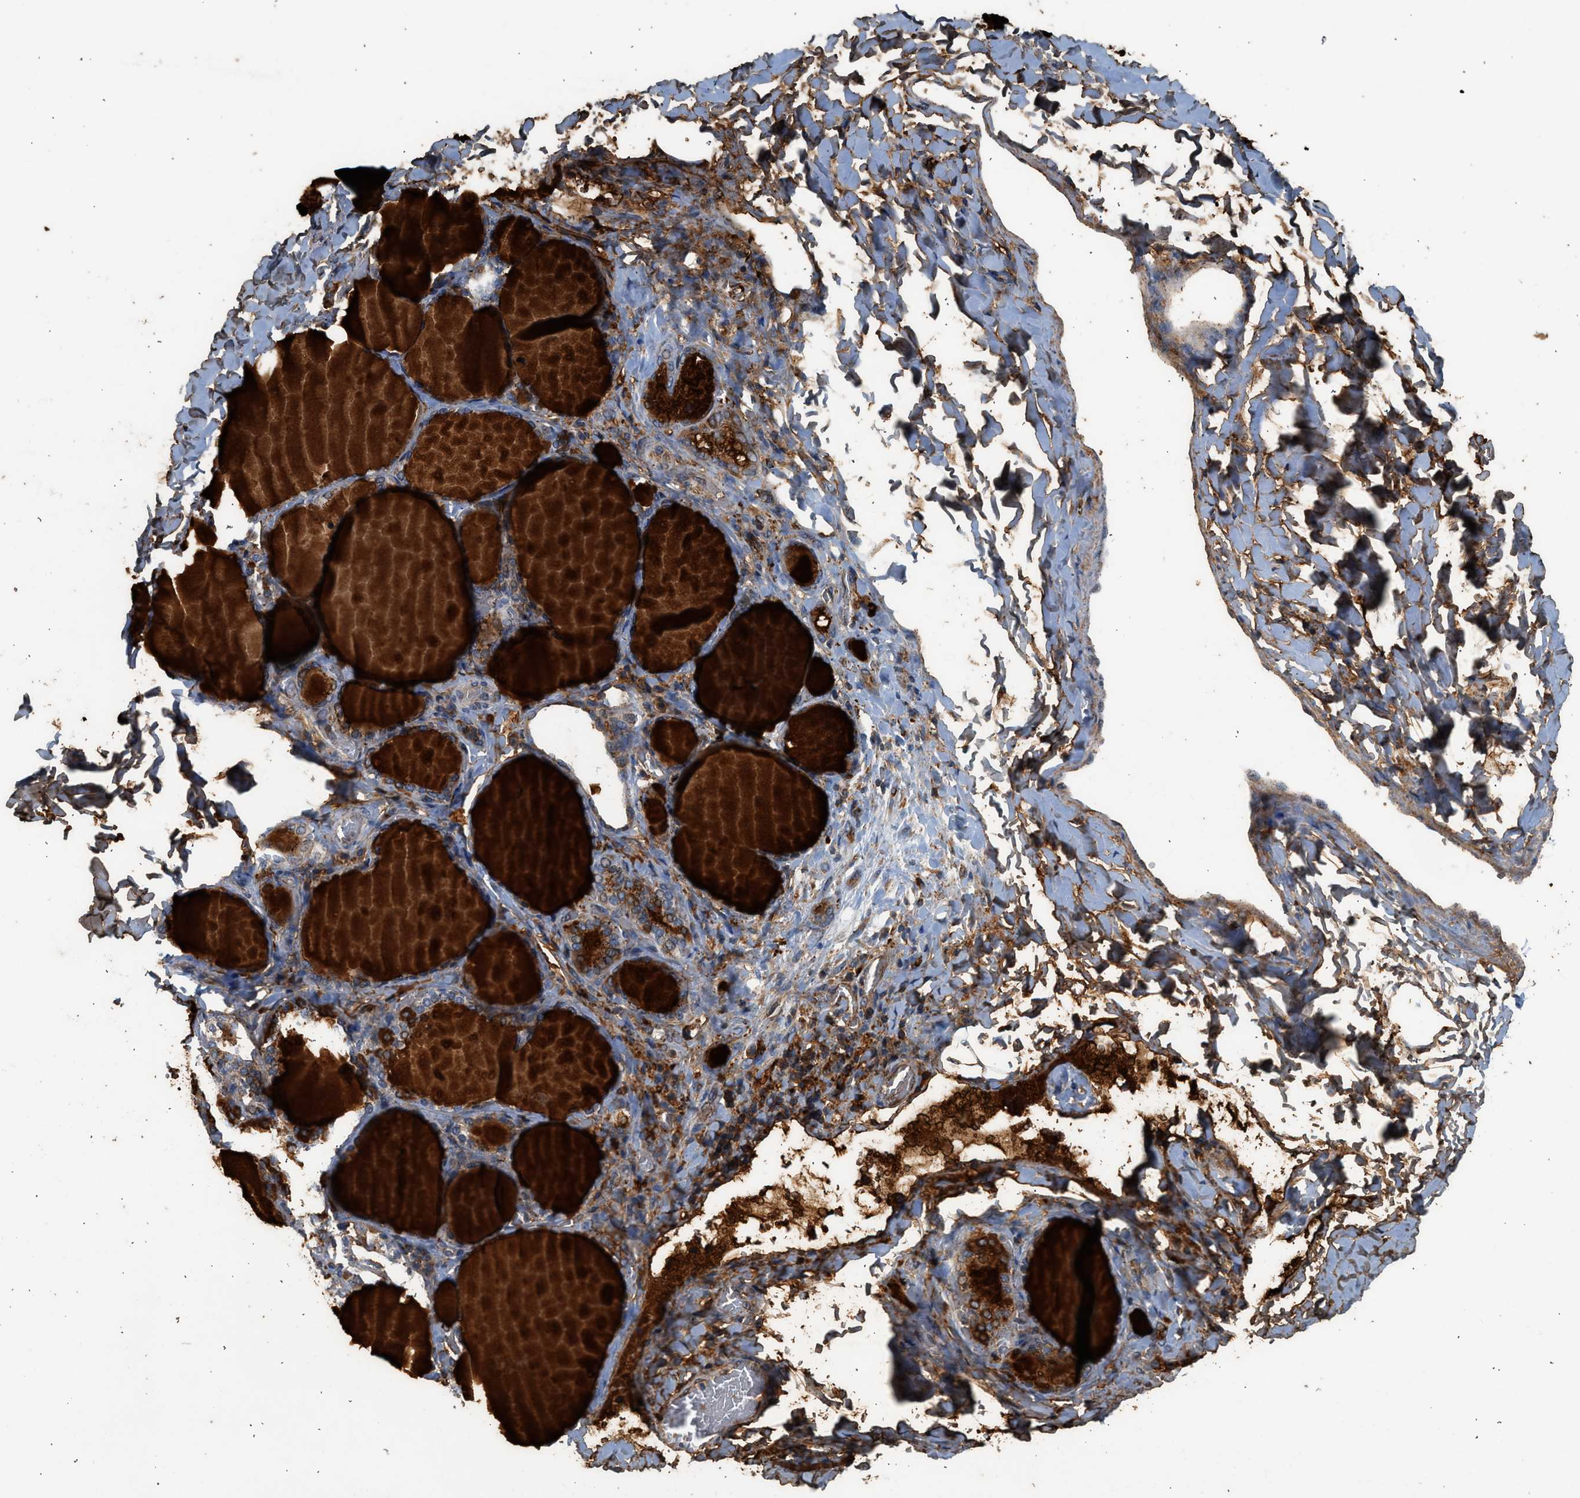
{"staining": {"intensity": "moderate", "quantity": "25%-75%", "location": "cytoplasmic/membranous"}, "tissue": "thyroid gland", "cell_type": "Glandular cells", "image_type": "normal", "snomed": [{"axis": "morphology", "description": "Normal tissue, NOS"}, {"axis": "morphology", "description": "Papillary adenocarcinoma, NOS"}, {"axis": "topography", "description": "Thyroid gland"}], "caption": "Immunohistochemistry (IHC) staining of unremarkable thyroid gland, which reveals medium levels of moderate cytoplasmic/membranous positivity in approximately 25%-75% of glandular cells indicating moderate cytoplasmic/membranous protein staining. The staining was performed using DAB (3,3'-diaminobenzidine) (brown) for protein detection and nuclei were counterstained in hematoxylin (blue).", "gene": "CTSV", "patient": {"sex": "female", "age": 30}}